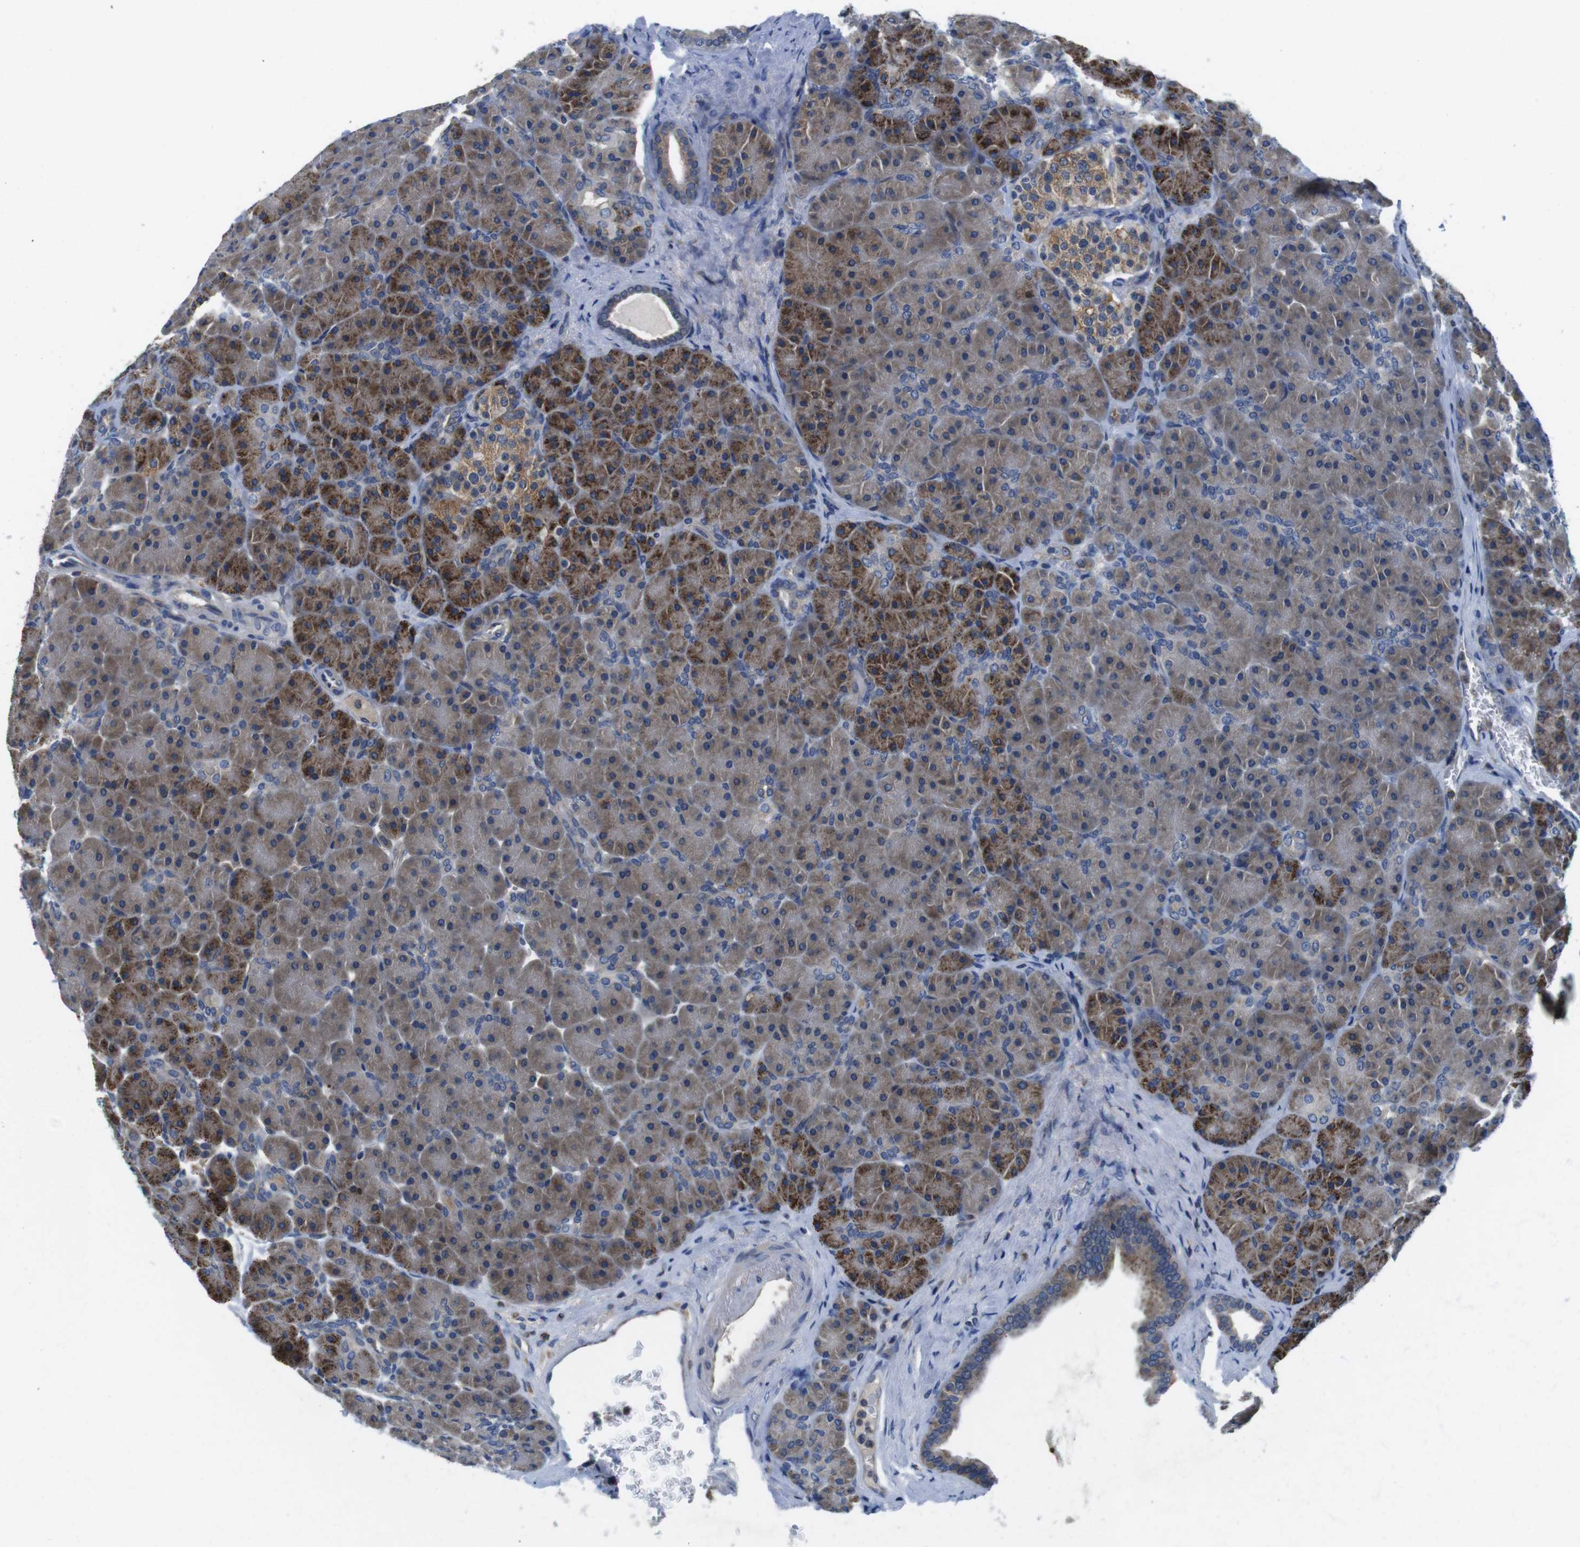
{"staining": {"intensity": "moderate", "quantity": ">75%", "location": "cytoplasmic/membranous"}, "tissue": "pancreas", "cell_type": "Exocrine glandular cells", "image_type": "normal", "snomed": [{"axis": "morphology", "description": "Normal tissue, NOS"}, {"axis": "topography", "description": "Pancreas"}], "caption": "Pancreas stained with a brown dye demonstrates moderate cytoplasmic/membranous positive expression in about >75% of exocrine glandular cells.", "gene": "PIK3CD", "patient": {"sex": "male", "age": 66}}